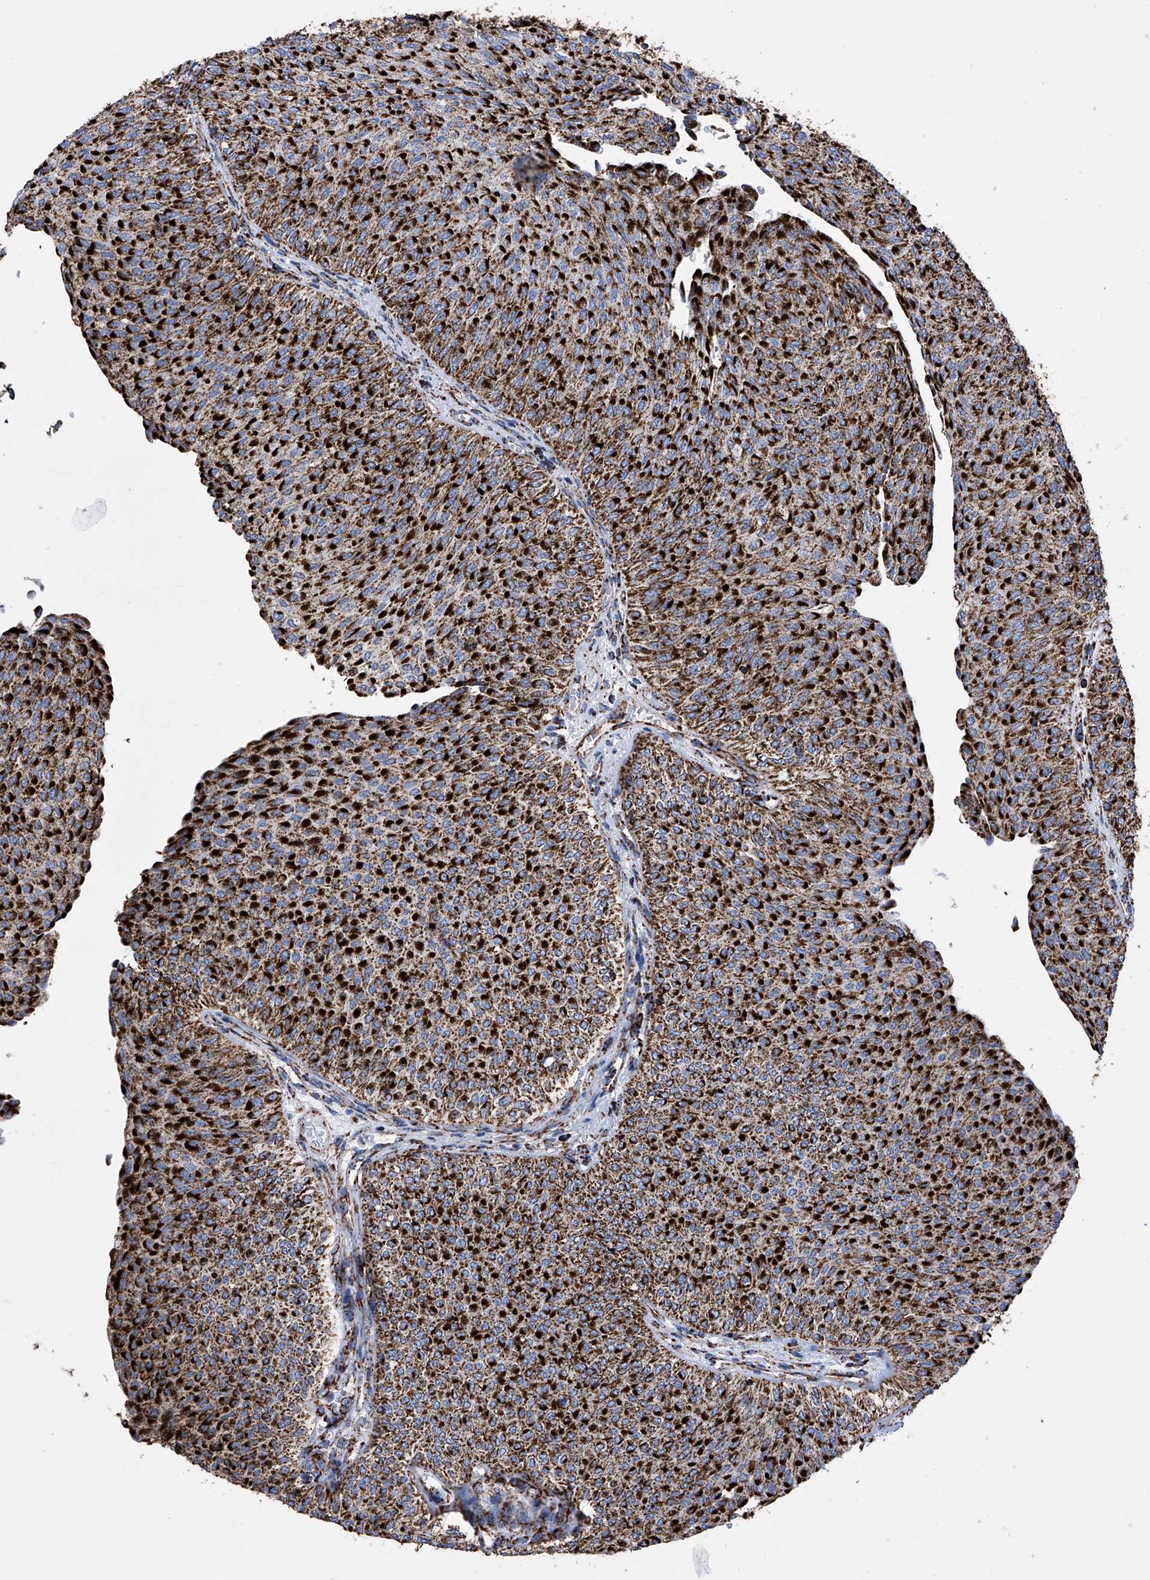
{"staining": {"intensity": "strong", "quantity": ">75%", "location": "cytoplasmic/membranous"}, "tissue": "urothelial cancer", "cell_type": "Tumor cells", "image_type": "cancer", "snomed": [{"axis": "morphology", "description": "Urothelial carcinoma, Low grade"}, {"axis": "topography", "description": "Urinary bladder"}], "caption": "A micrograph of human urothelial carcinoma (low-grade) stained for a protein demonstrates strong cytoplasmic/membranous brown staining in tumor cells.", "gene": "ATP5PF", "patient": {"sex": "male", "age": 78}}